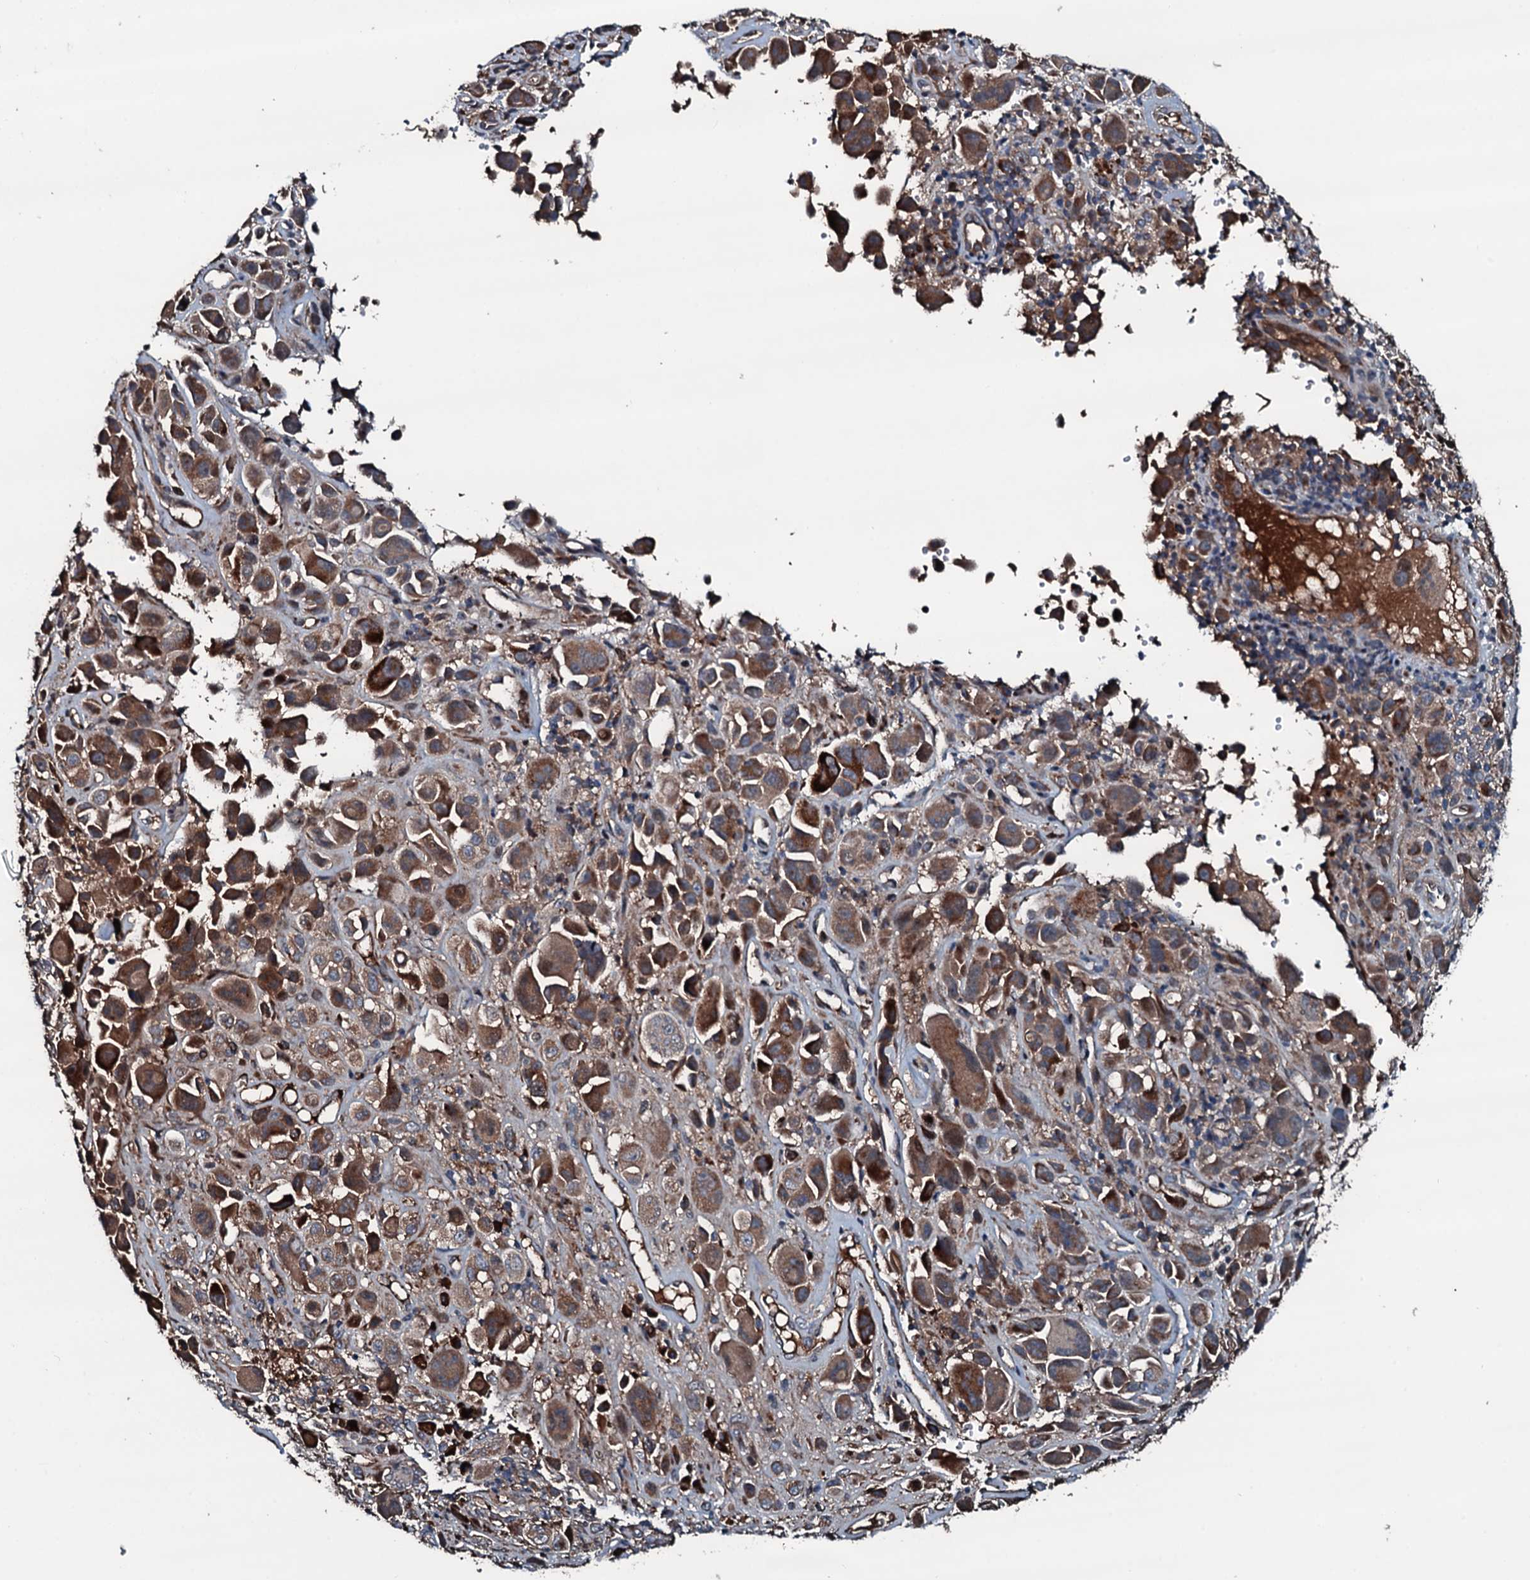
{"staining": {"intensity": "moderate", "quantity": ">75%", "location": "cytoplasmic/membranous"}, "tissue": "melanoma", "cell_type": "Tumor cells", "image_type": "cancer", "snomed": [{"axis": "morphology", "description": "Malignant melanoma, NOS"}, {"axis": "topography", "description": "Skin of trunk"}], "caption": "Protein expression analysis of human malignant melanoma reveals moderate cytoplasmic/membranous positivity in approximately >75% of tumor cells. The staining was performed using DAB, with brown indicating positive protein expression. Nuclei are stained blue with hematoxylin.", "gene": "AARS1", "patient": {"sex": "male", "age": 71}}